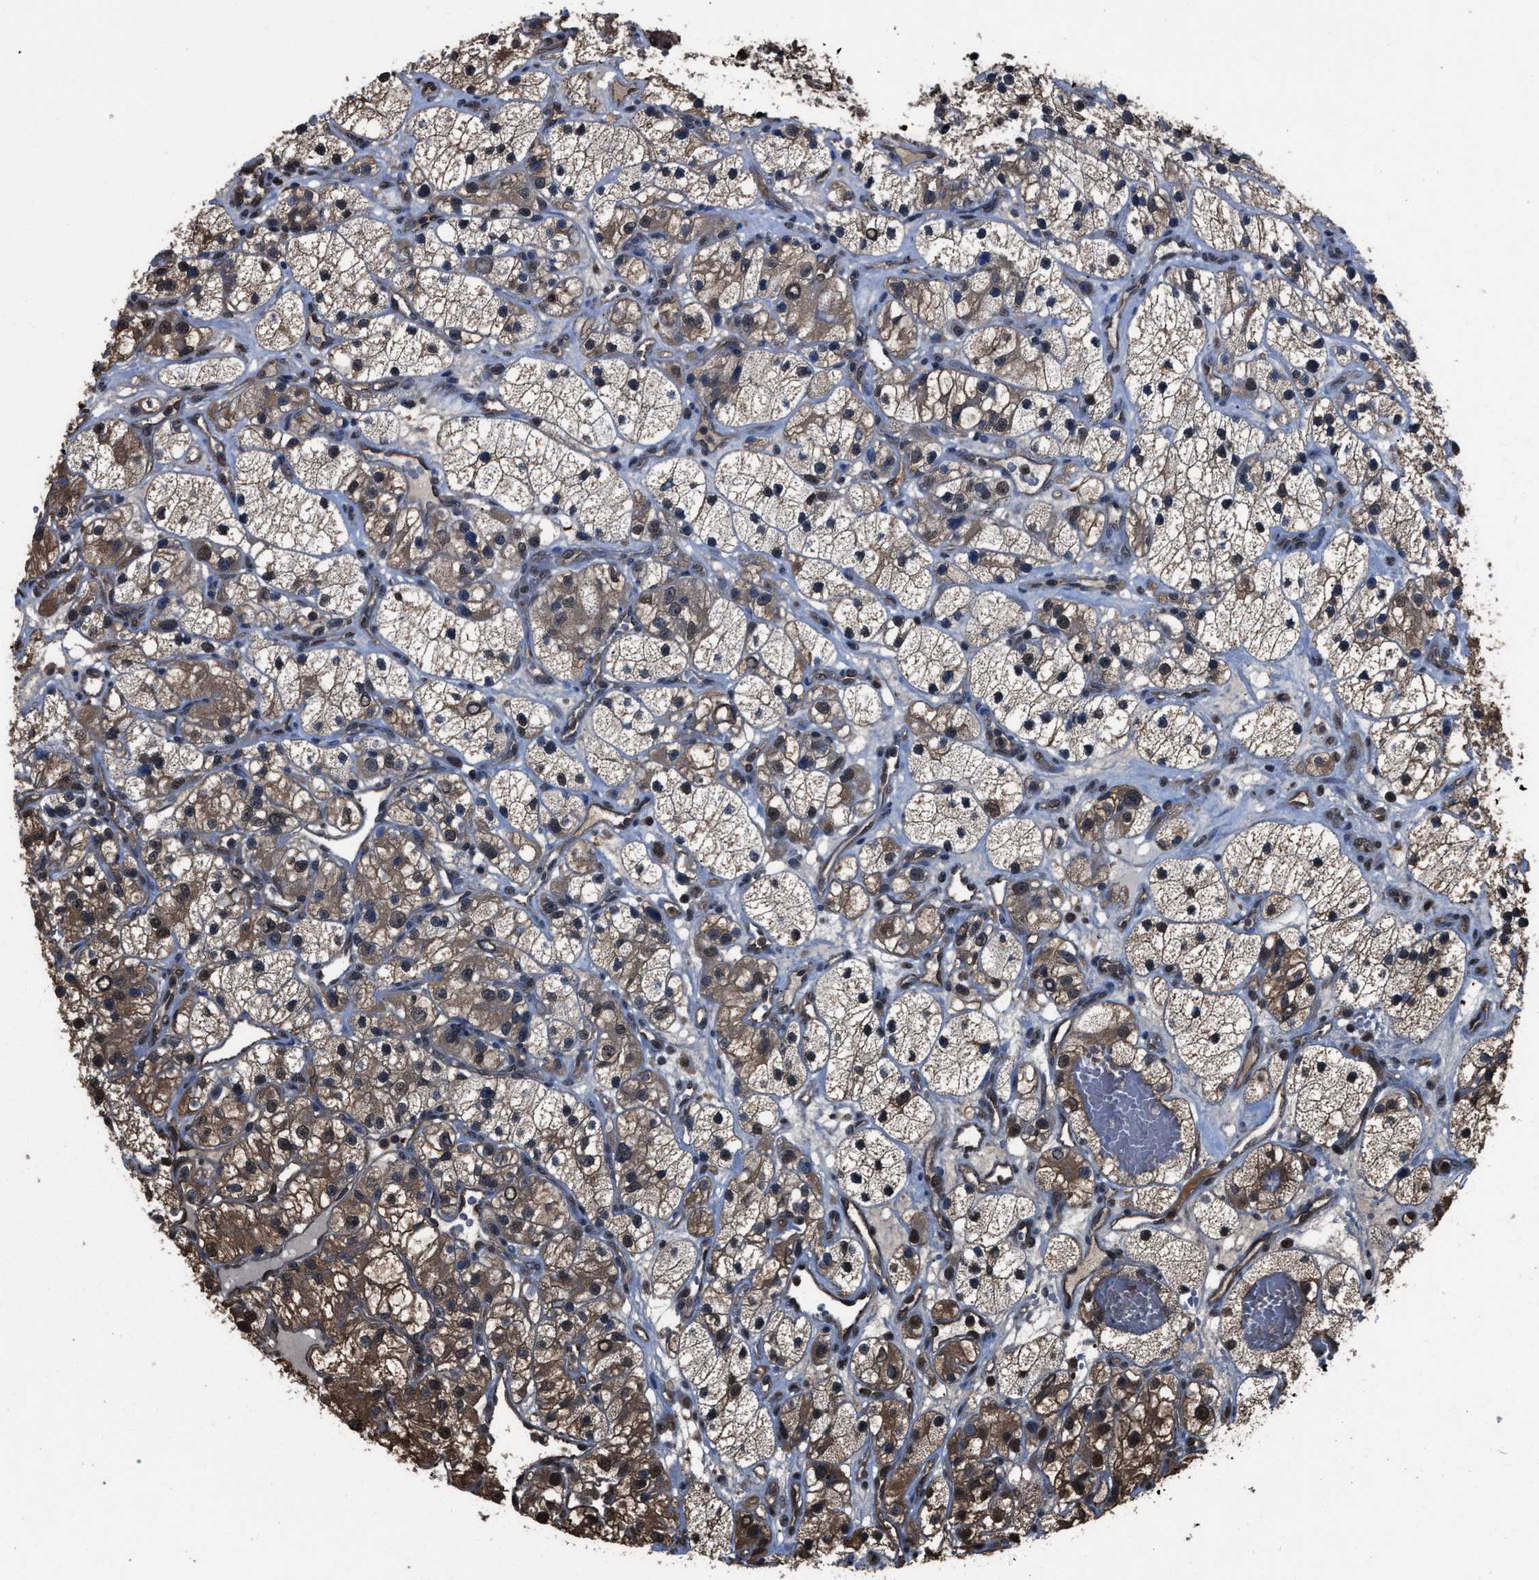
{"staining": {"intensity": "moderate", "quantity": ">75%", "location": "cytoplasmic/membranous,nuclear"}, "tissue": "renal cancer", "cell_type": "Tumor cells", "image_type": "cancer", "snomed": [{"axis": "morphology", "description": "Adenocarcinoma, NOS"}, {"axis": "topography", "description": "Kidney"}], "caption": "Renal cancer (adenocarcinoma) tissue displays moderate cytoplasmic/membranous and nuclear expression in approximately >75% of tumor cells, visualized by immunohistochemistry.", "gene": "FNTA", "patient": {"sex": "female", "age": 57}}